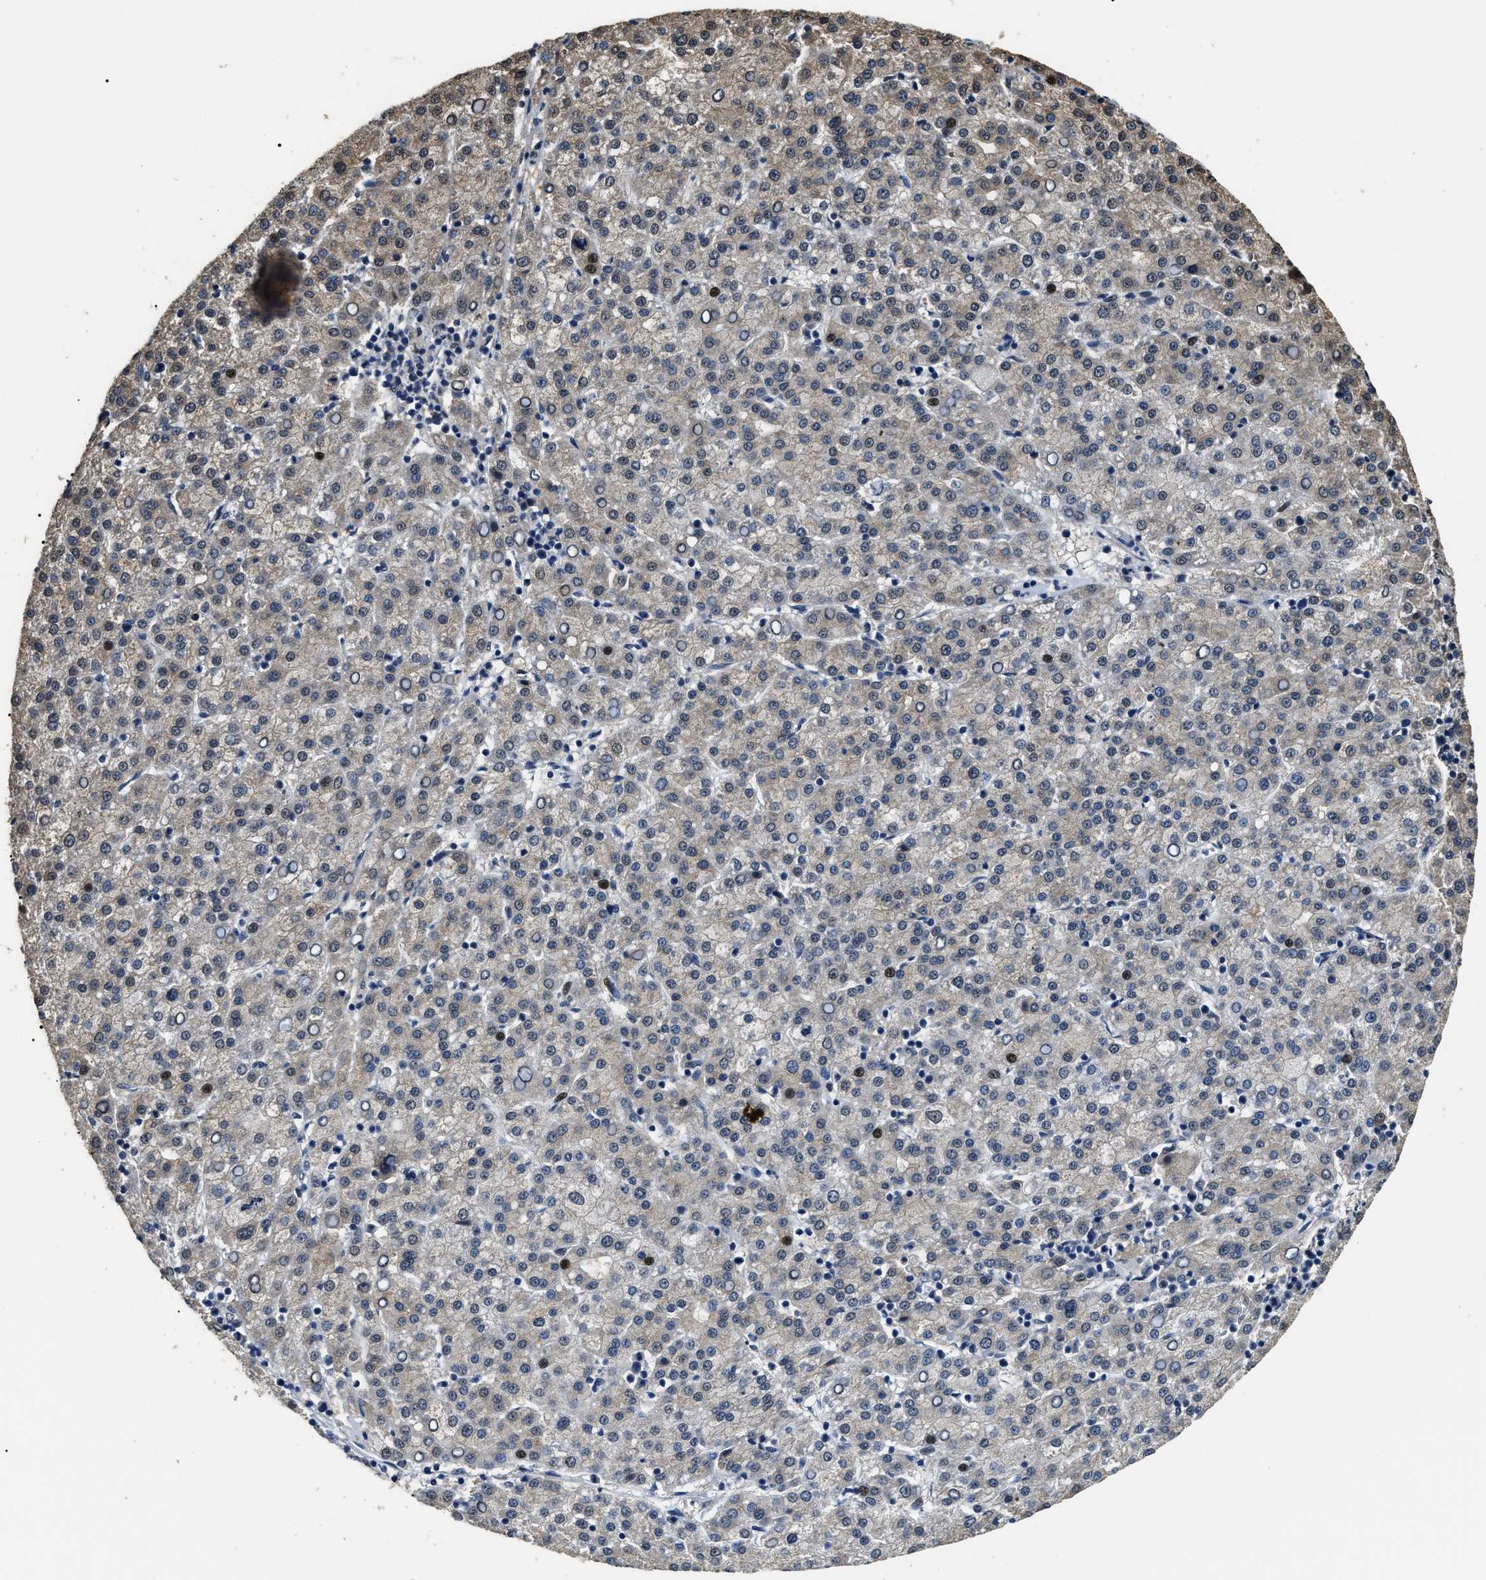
{"staining": {"intensity": "weak", "quantity": "<25%", "location": "nuclear"}, "tissue": "liver cancer", "cell_type": "Tumor cells", "image_type": "cancer", "snomed": [{"axis": "morphology", "description": "Carcinoma, Hepatocellular, NOS"}, {"axis": "topography", "description": "Liver"}], "caption": "Tumor cells are negative for brown protein staining in liver cancer (hepatocellular carcinoma). The staining was performed using DAB to visualize the protein expression in brown, while the nuclei were stained in blue with hematoxylin (Magnification: 20x).", "gene": "PSMD8", "patient": {"sex": "female", "age": 58}}